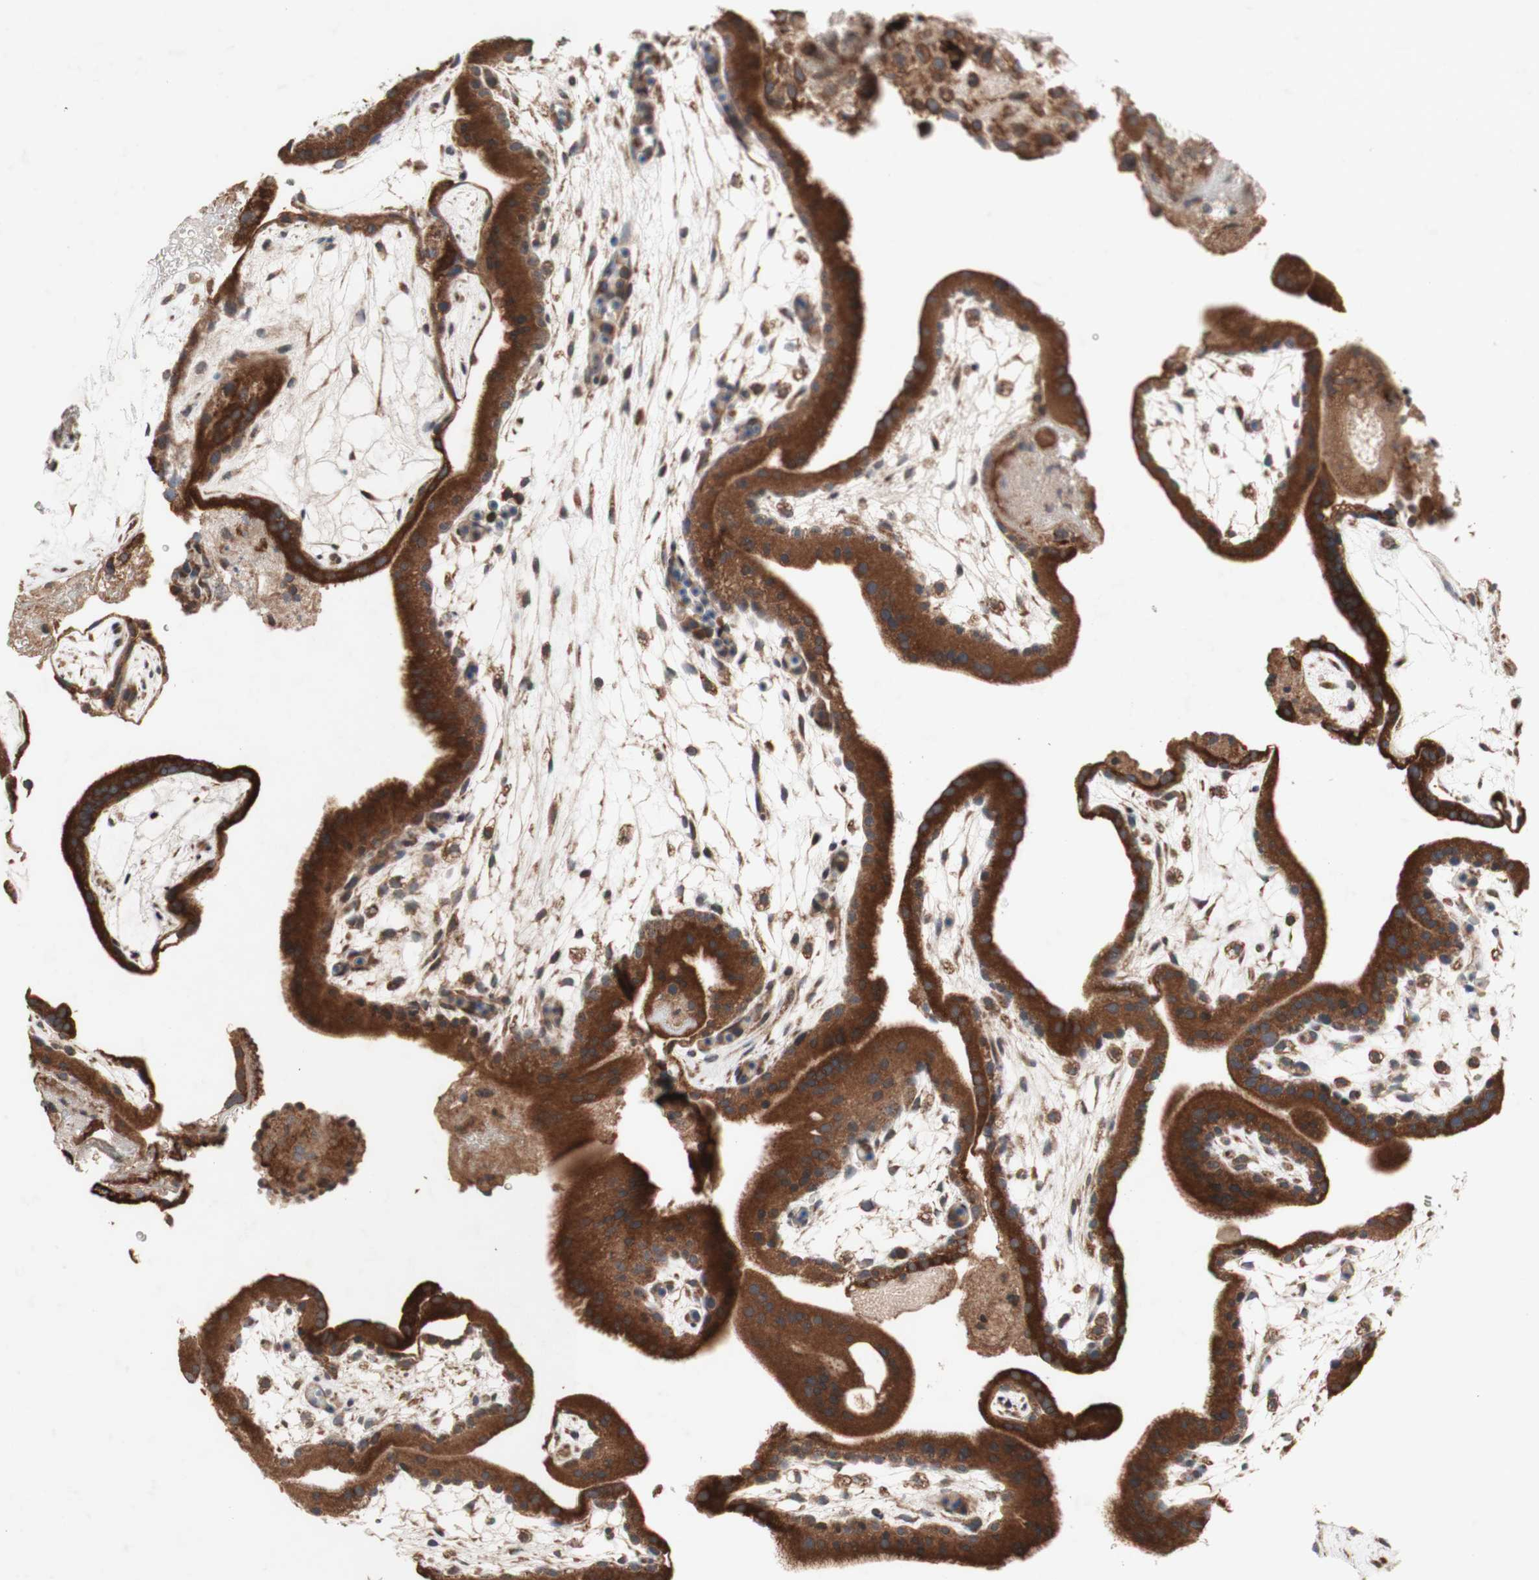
{"staining": {"intensity": "moderate", "quantity": ">75%", "location": "cytoplasmic/membranous"}, "tissue": "placenta", "cell_type": "Decidual cells", "image_type": "normal", "snomed": [{"axis": "morphology", "description": "Normal tissue, NOS"}, {"axis": "topography", "description": "Placenta"}], "caption": "IHC image of unremarkable human placenta stained for a protein (brown), which displays medium levels of moderate cytoplasmic/membranous expression in about >75% of decidual cells.", "gene": "DDOST", "patient": {"sex": "female", "age": 19}}